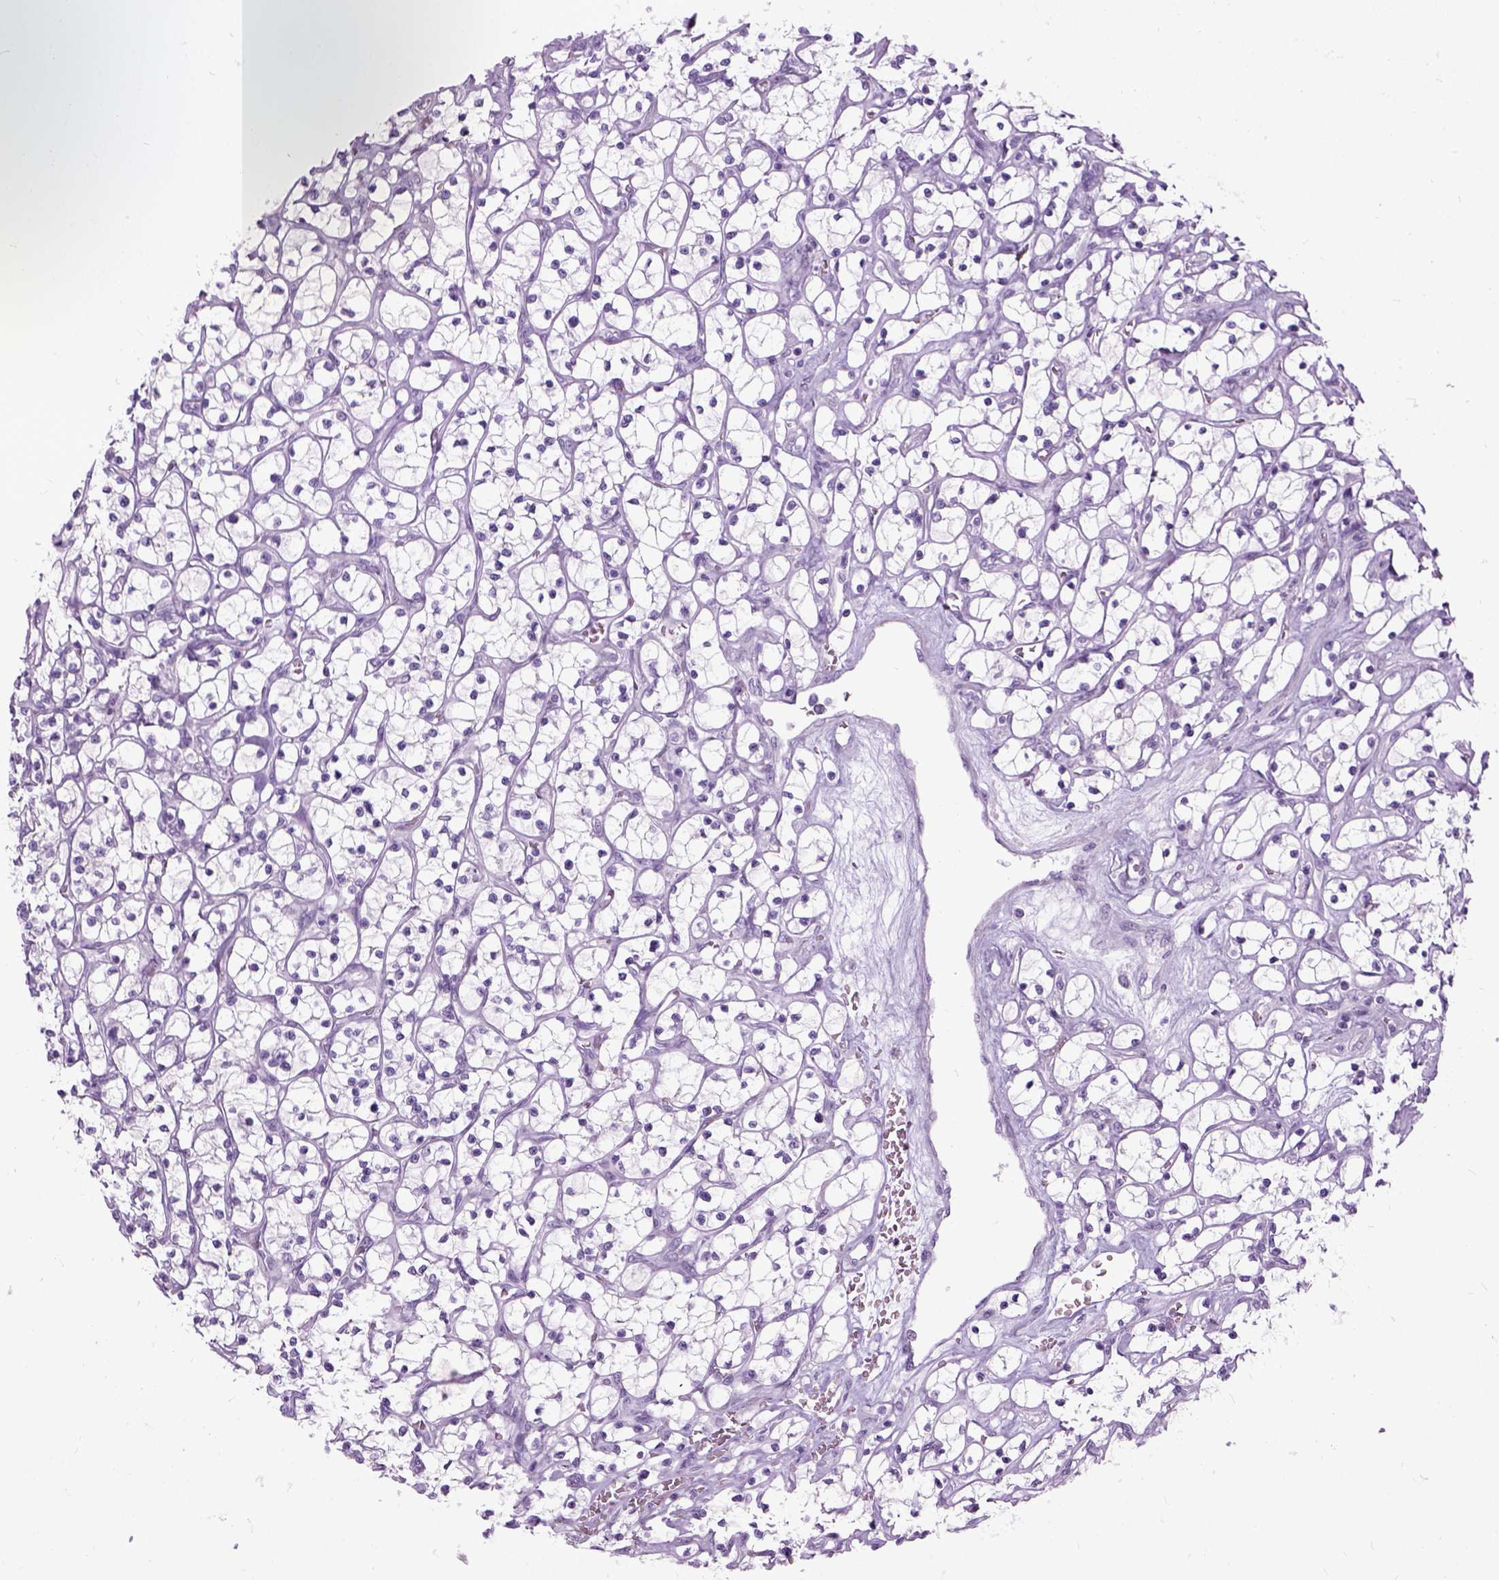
{"staining": {"intensity": "negative", "quantity": "none", "location": "none"}, "tissue": "renal cancer", "cell_type": "Tumor cells", "image_type": "cancer", "snomed": [{"axis": "morphology", "description": "Adenocarcinoma, NOS"}, {"axis": "topography", "description": "Kidney"}], "caption": "An IHC photomicrograph of adenocarcinoma (renal) is shown. There is no staining in tumor cells of adenocarcinoma (renal). (DAB (3,3'-diaminobenzidine) immunohistochemistry with hematoxylin counter stain).", "gene": "AXDND1", "patient": {"sex": "female", "age": 64}}